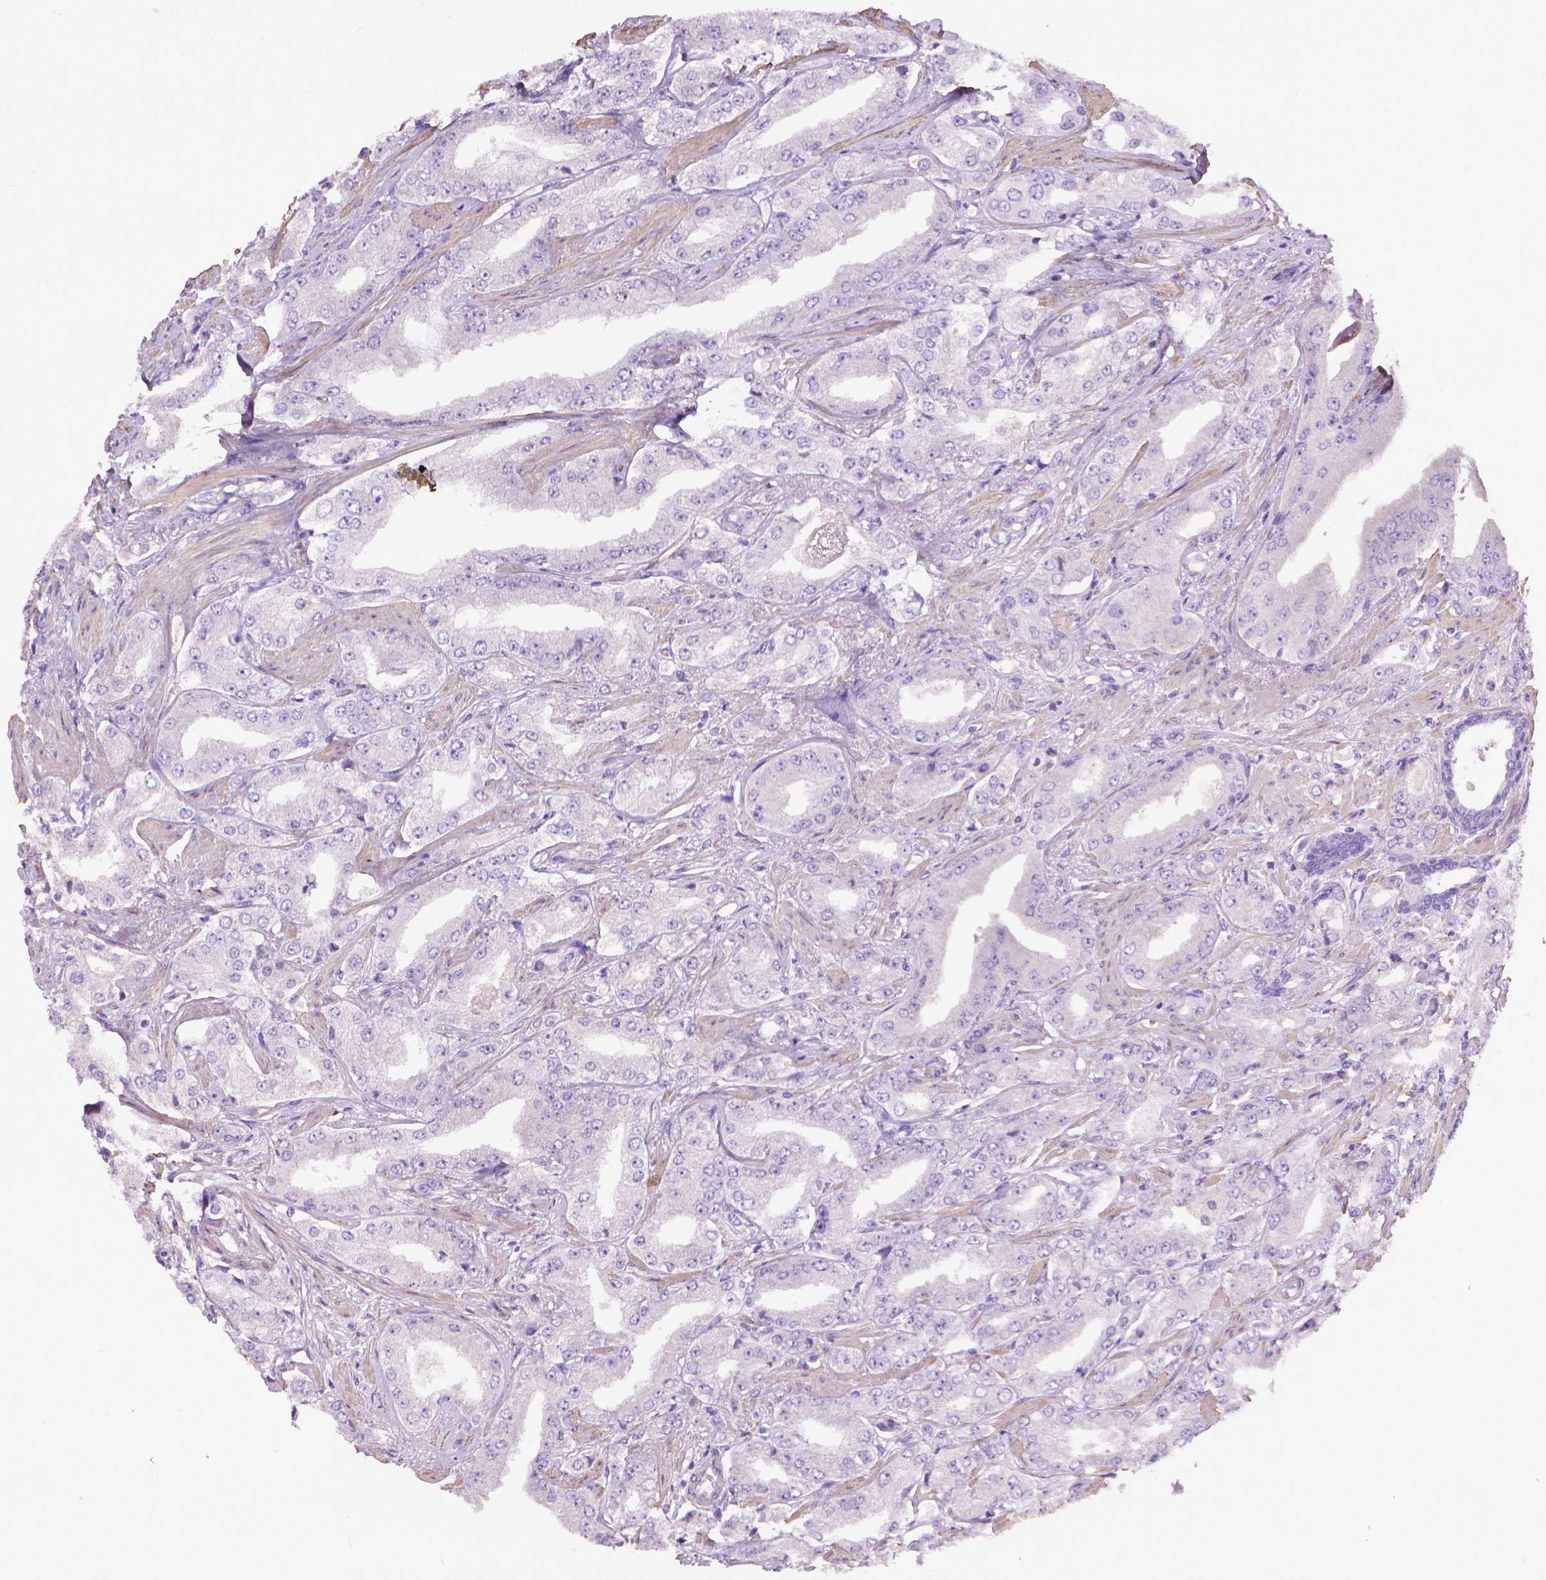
{"staining": {"intensity": "negative", "quantity": "none", "location": "none"}, "tissue": "prostate cancer", "cell_type": "Tumor cells", "image_type": "cancer", "snomed": [{"axis": "morphology", "description": "Adenocarcinoma, Low grade"}, {"axis": "topography", "description": "Prostate"}], "caption": "Tumor cells show no significant protein expression in adenocarcinoma (low-grade) (prostate).", "gene": "AQP10", "patient": {"sex": "male", "age": 60}}